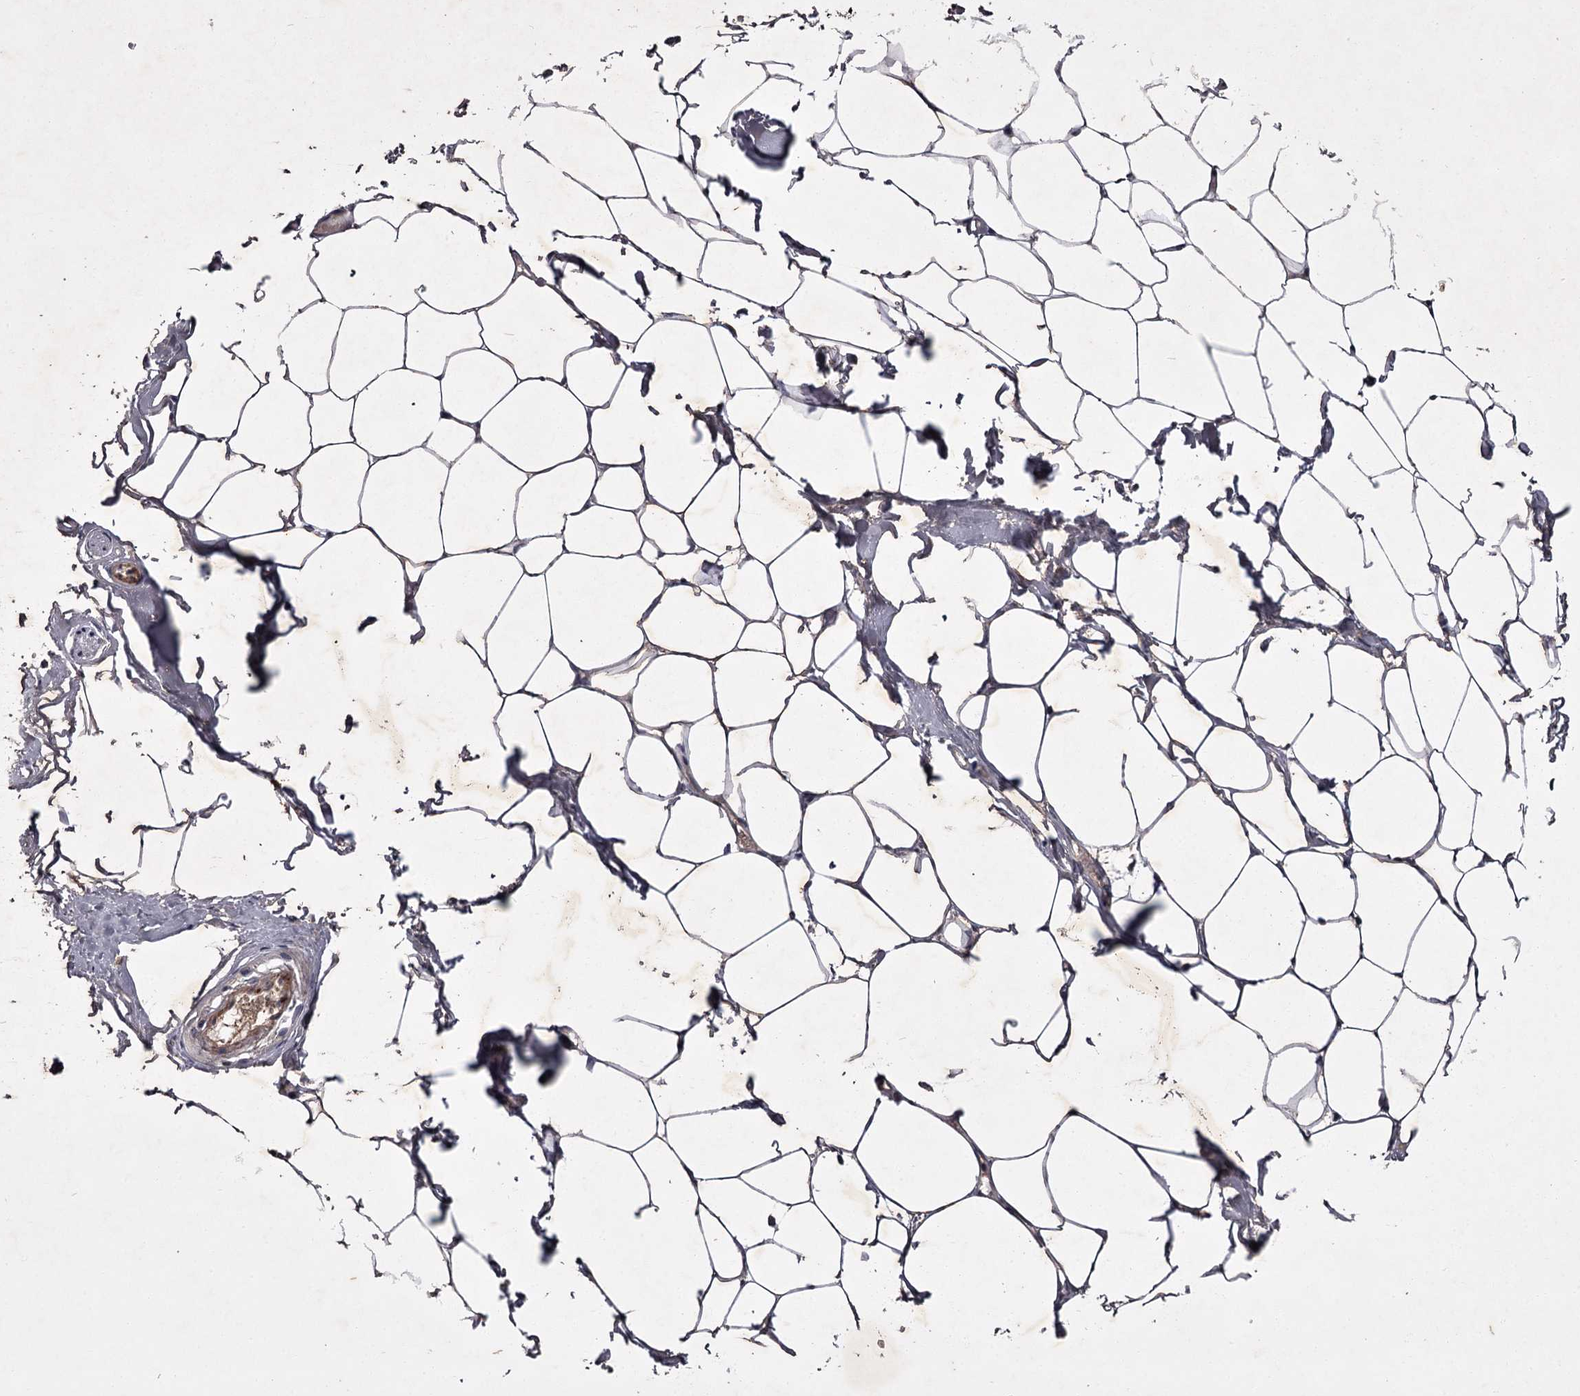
{"staining": {"intensity": "weak", "quantity": ">75%", "location": "cytoplasmic/membranous"}, "tissue": "adipose tissue", "cell_type": "Adipocytes", "image_type": "normal", "snomed": [{"axis": "morphology", "description": "Normal tissue, NOS"}, {"axis": "morphology", "description": "Adenocarcinoma, Low grade"}, {"axis": "topography", "description": "Prostate"}, {"axis": "topography", "description": "Peripheral nerve tissue"}], "caption": "Adipose tissue stained for a protein reveals weak cytoplasmic/membranous positivity in adipocytes.", "gene": "TBC1D23", "patient": {"sex": "male", "age": 63}}